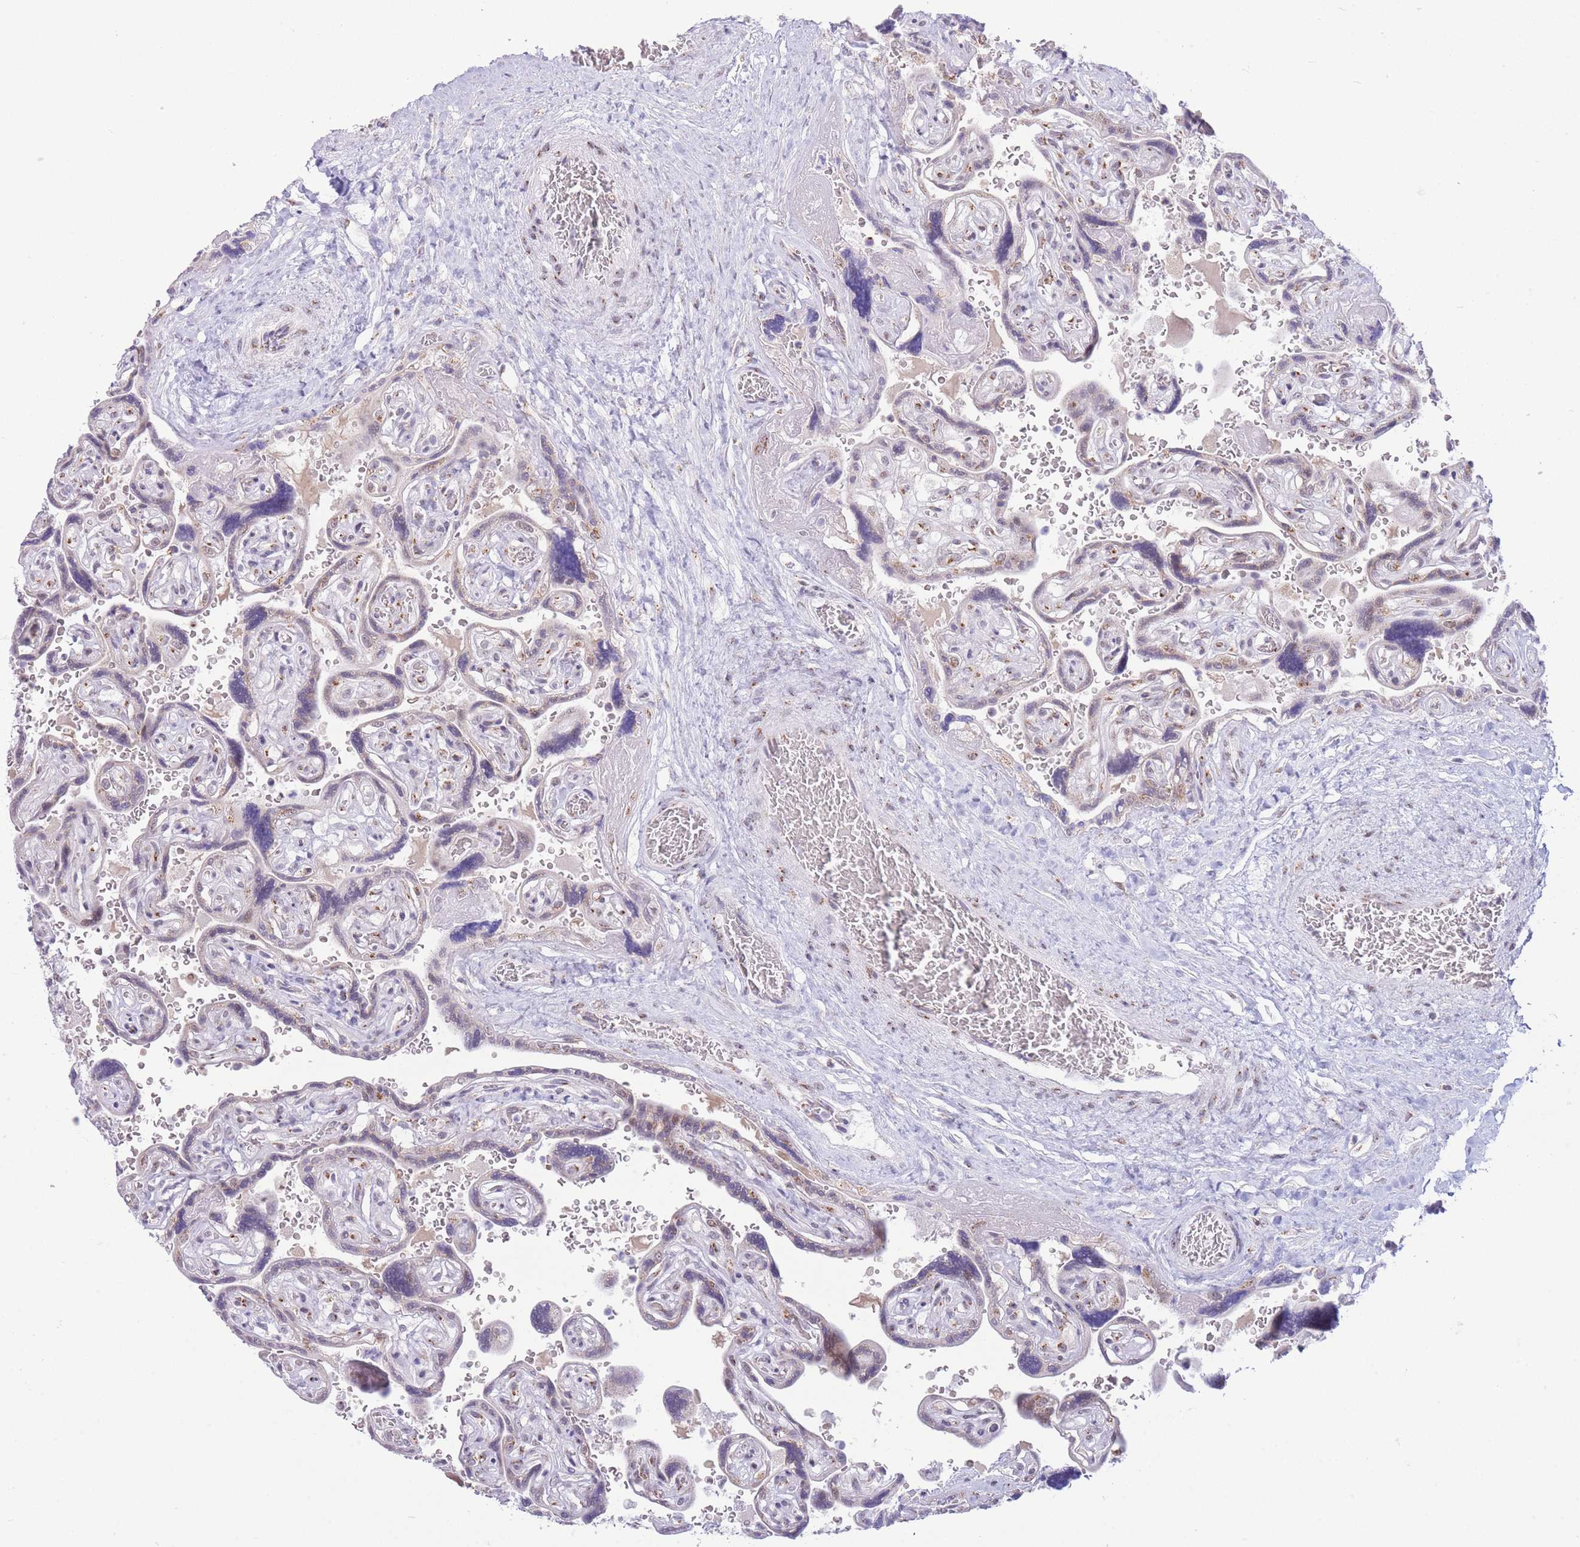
{"staining": {"intensity": "moderate", "quantity": "<25%", "location": "cytoplasmic/membranous"}, "tissue": "placenta", "cell_type": "Trophoblastic cells", "image_type": "normal", "snomed": [{"axis": "morphology", "description": "Normal tissue, NOS"}, {"axis": "topography", "description": "Placenta"}], "caption": "Protein staining reveals moderate cytoplasmic/membranous staining in approximately <25% of trophoblastic cells in benign placenta. (DAB (3,3'-diaminobenzidine) IHC, brown staining for protein, blue staining for nuclei).", "gene": "INO80C", "patient": {"sex": "female", "age": 32}}